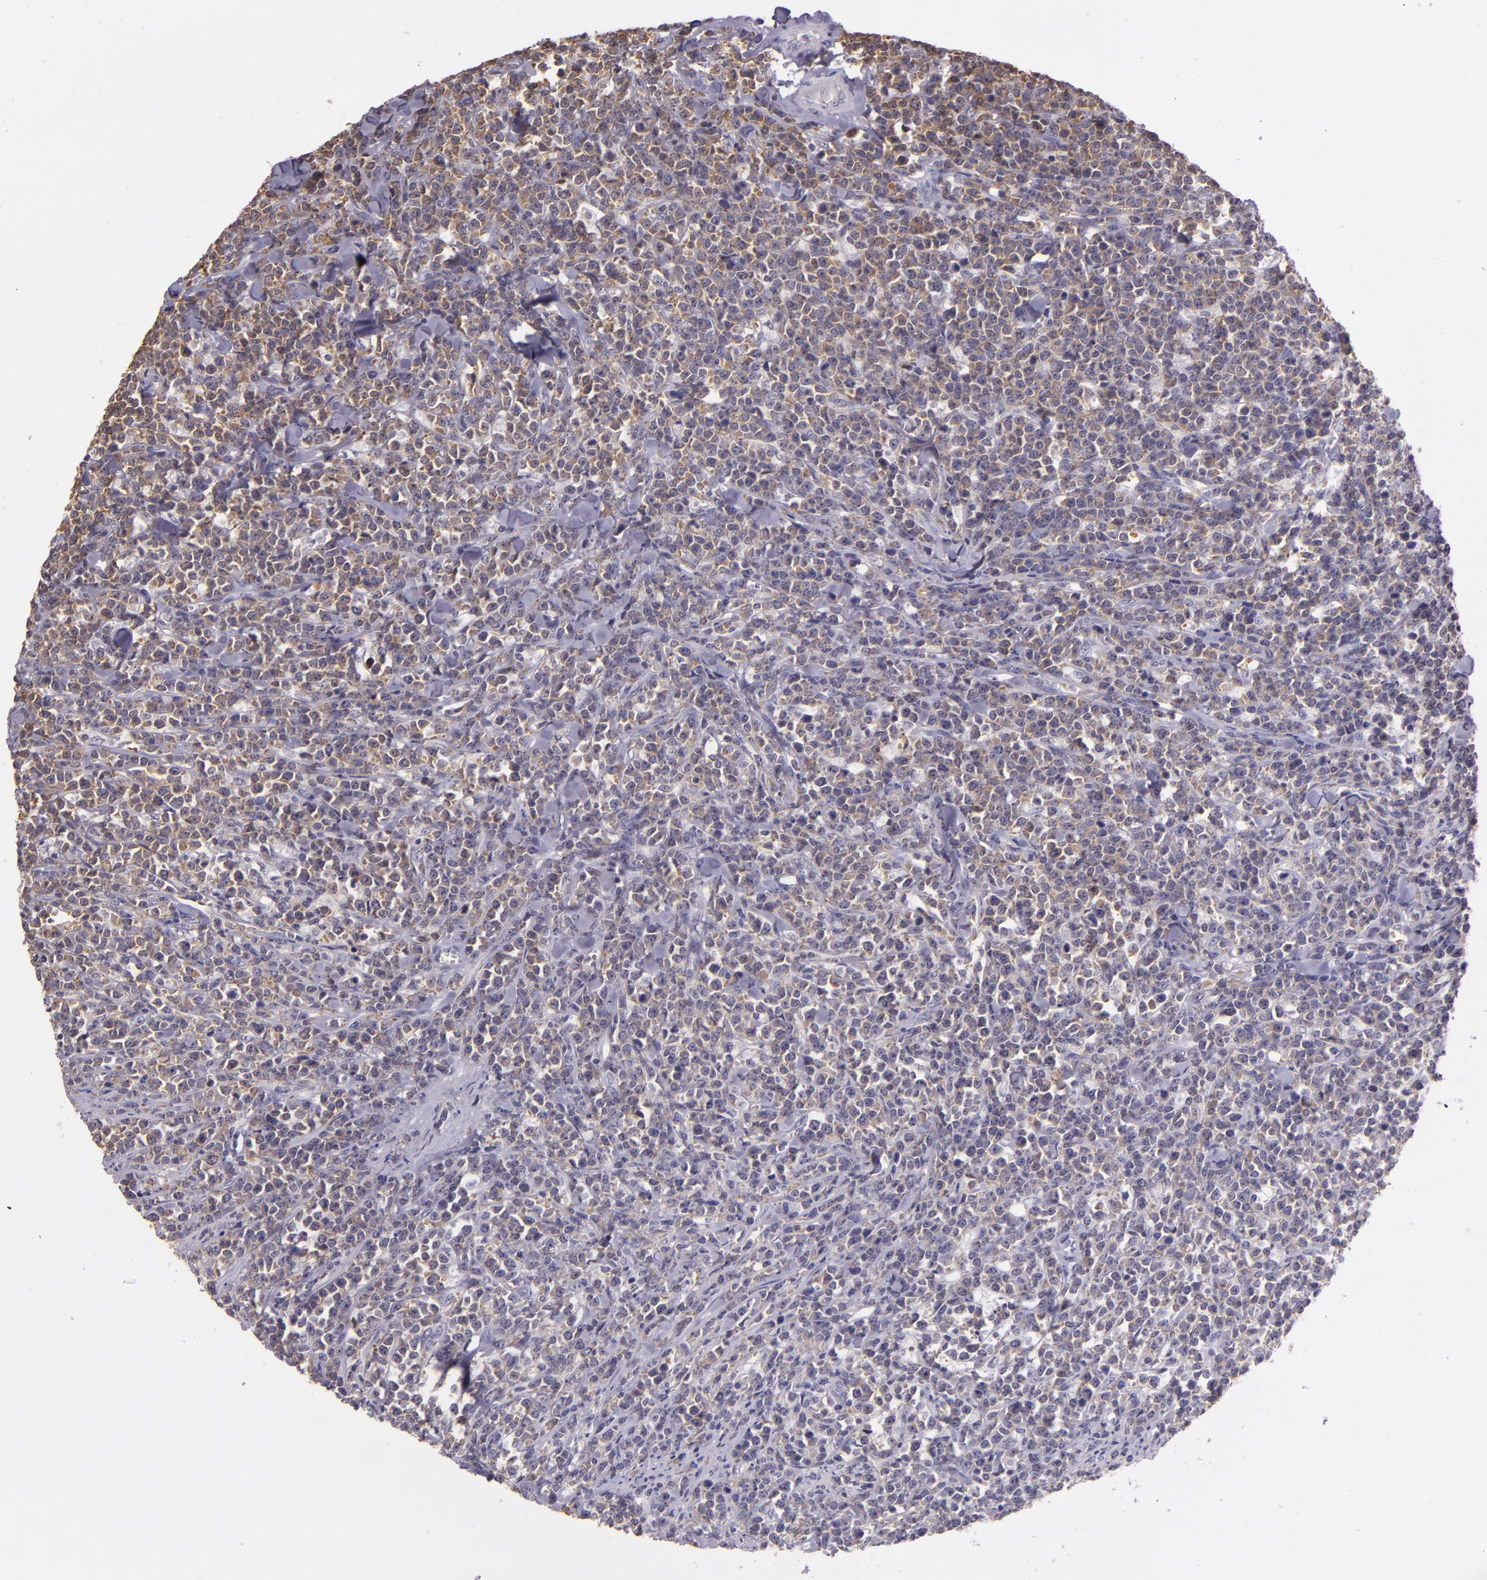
{"staining": {"intensity": "weak", "quantity": "25%-75%", "location": "cytoplasmic/membranous"}, "tissue": "lymphoma", "cell_type": "Tumor cells", "image_type": "cancer", "snomed": [{"axis": "morphology", "description": "Malignant lymphoma, non-Hodgkin's type, High grade"}, {"axis": "topography", "description": "Small intestine"}, {"axis": "topography", "description": "Colon"}], "caption": "High-magnification brightfield microscopy of lymphoma stained with DAB (3,3'-diaminobenzidine) (brown) and counterstained with hematoxylin (blue). tumor cells exhibit weak cytoplasmic/membranous positivity is present in approximately25%-75% of cells.", "gene": "HSPA8", "patient": {"sex": "male", "age": 8}}